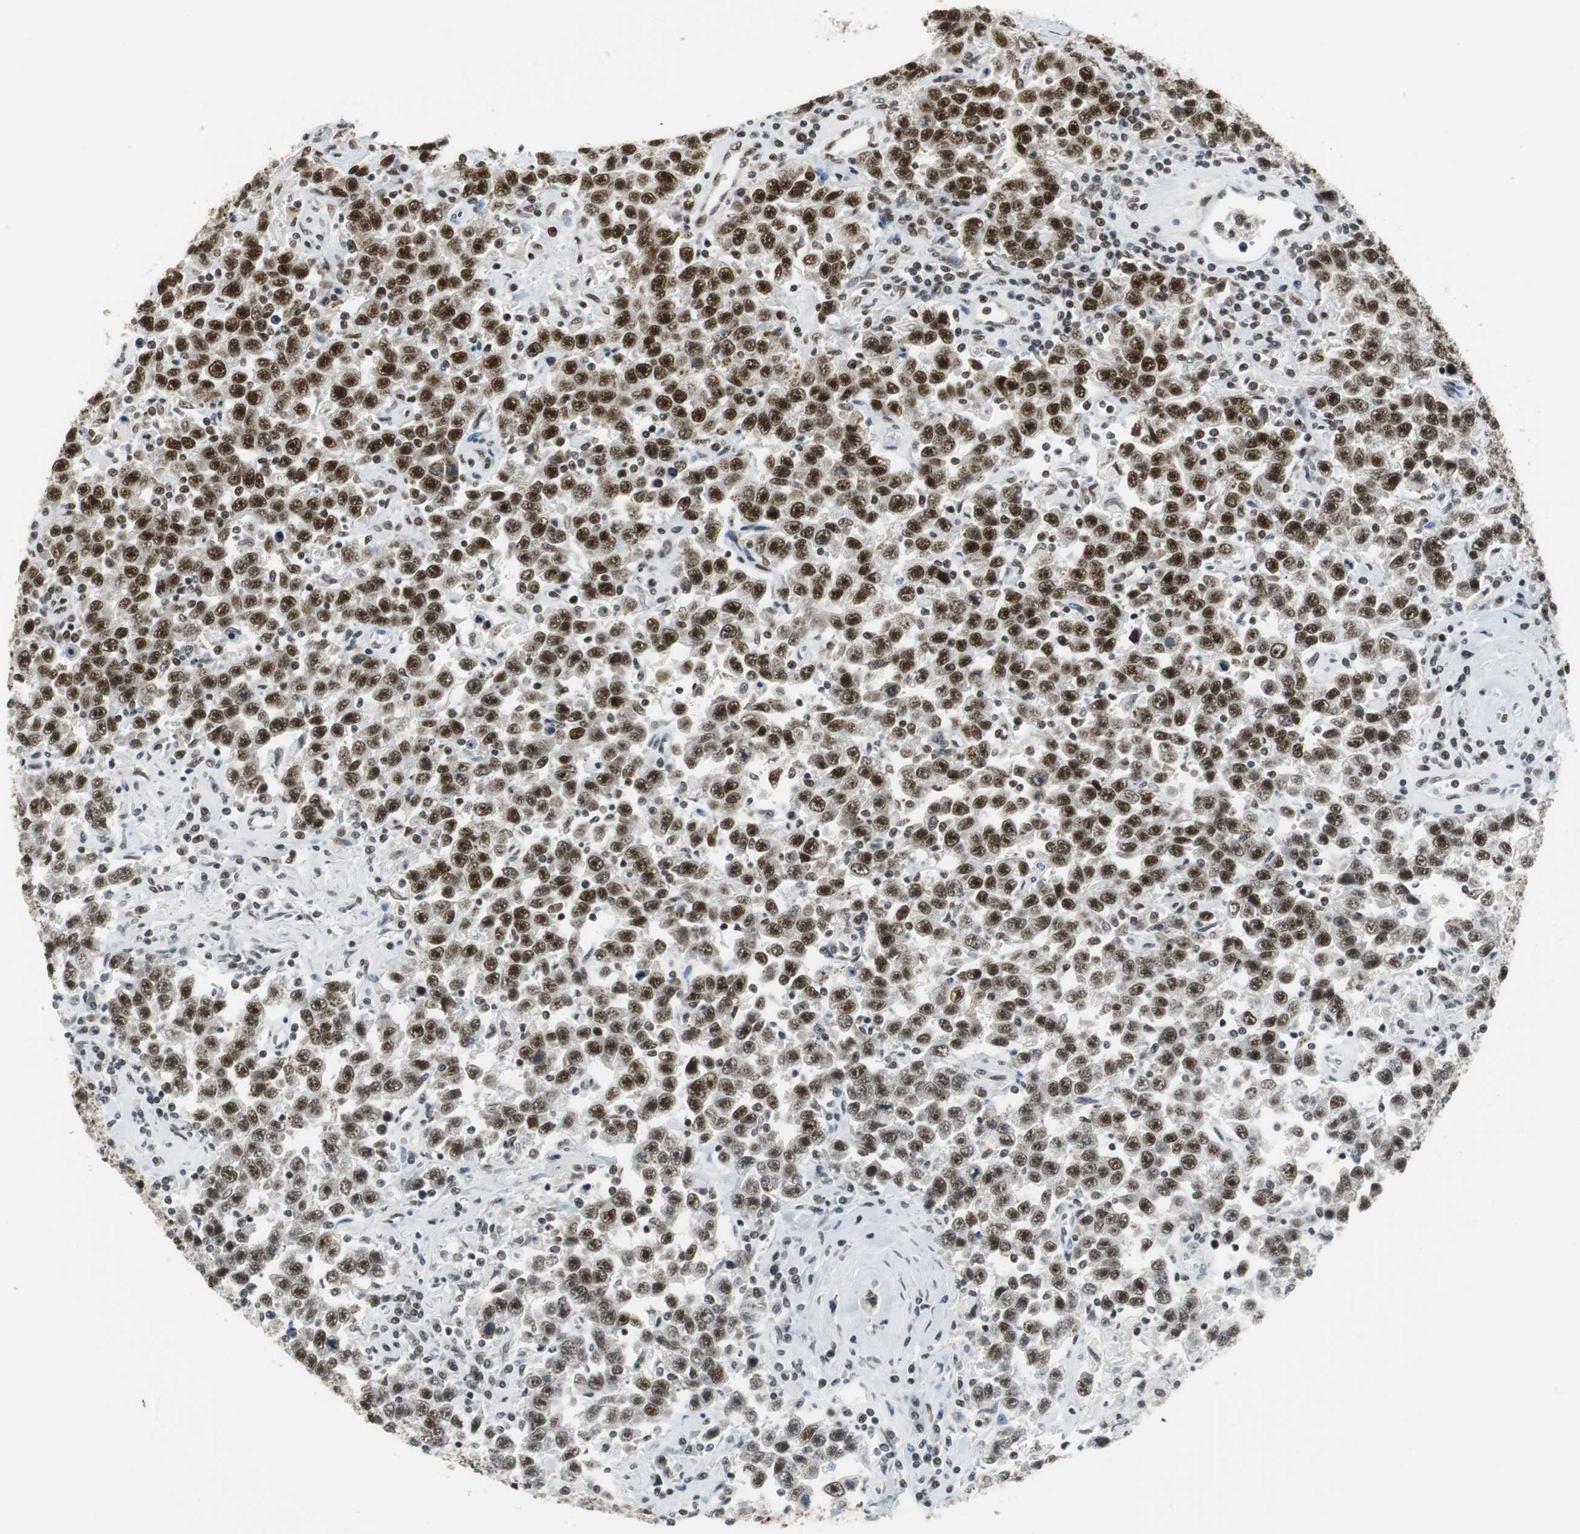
{"staining": {"intensity": "strong", "quantity": ">75%", "location": "cytoplasmic/membranous,nuclear"}, "tissue": "testis cancer", "cell_type": "Tumor cells", "image_type": "cancer", "snomed": [{"axis": "morphology", "description": "Seminoma, NOS"}, {"axis": "topography", "description": "Testis"}], "caption": "This micrograph reveals seminoma (testis) stained with immunohistochemistry to label a protein in brown. The cytoplasmic/membranous and nuclear of tumor cells show strong positivity for the protein. Nuclei are counter-stained blue.", "gene": "PRKDC", "patient": {"sex": "male", "age": 41}}